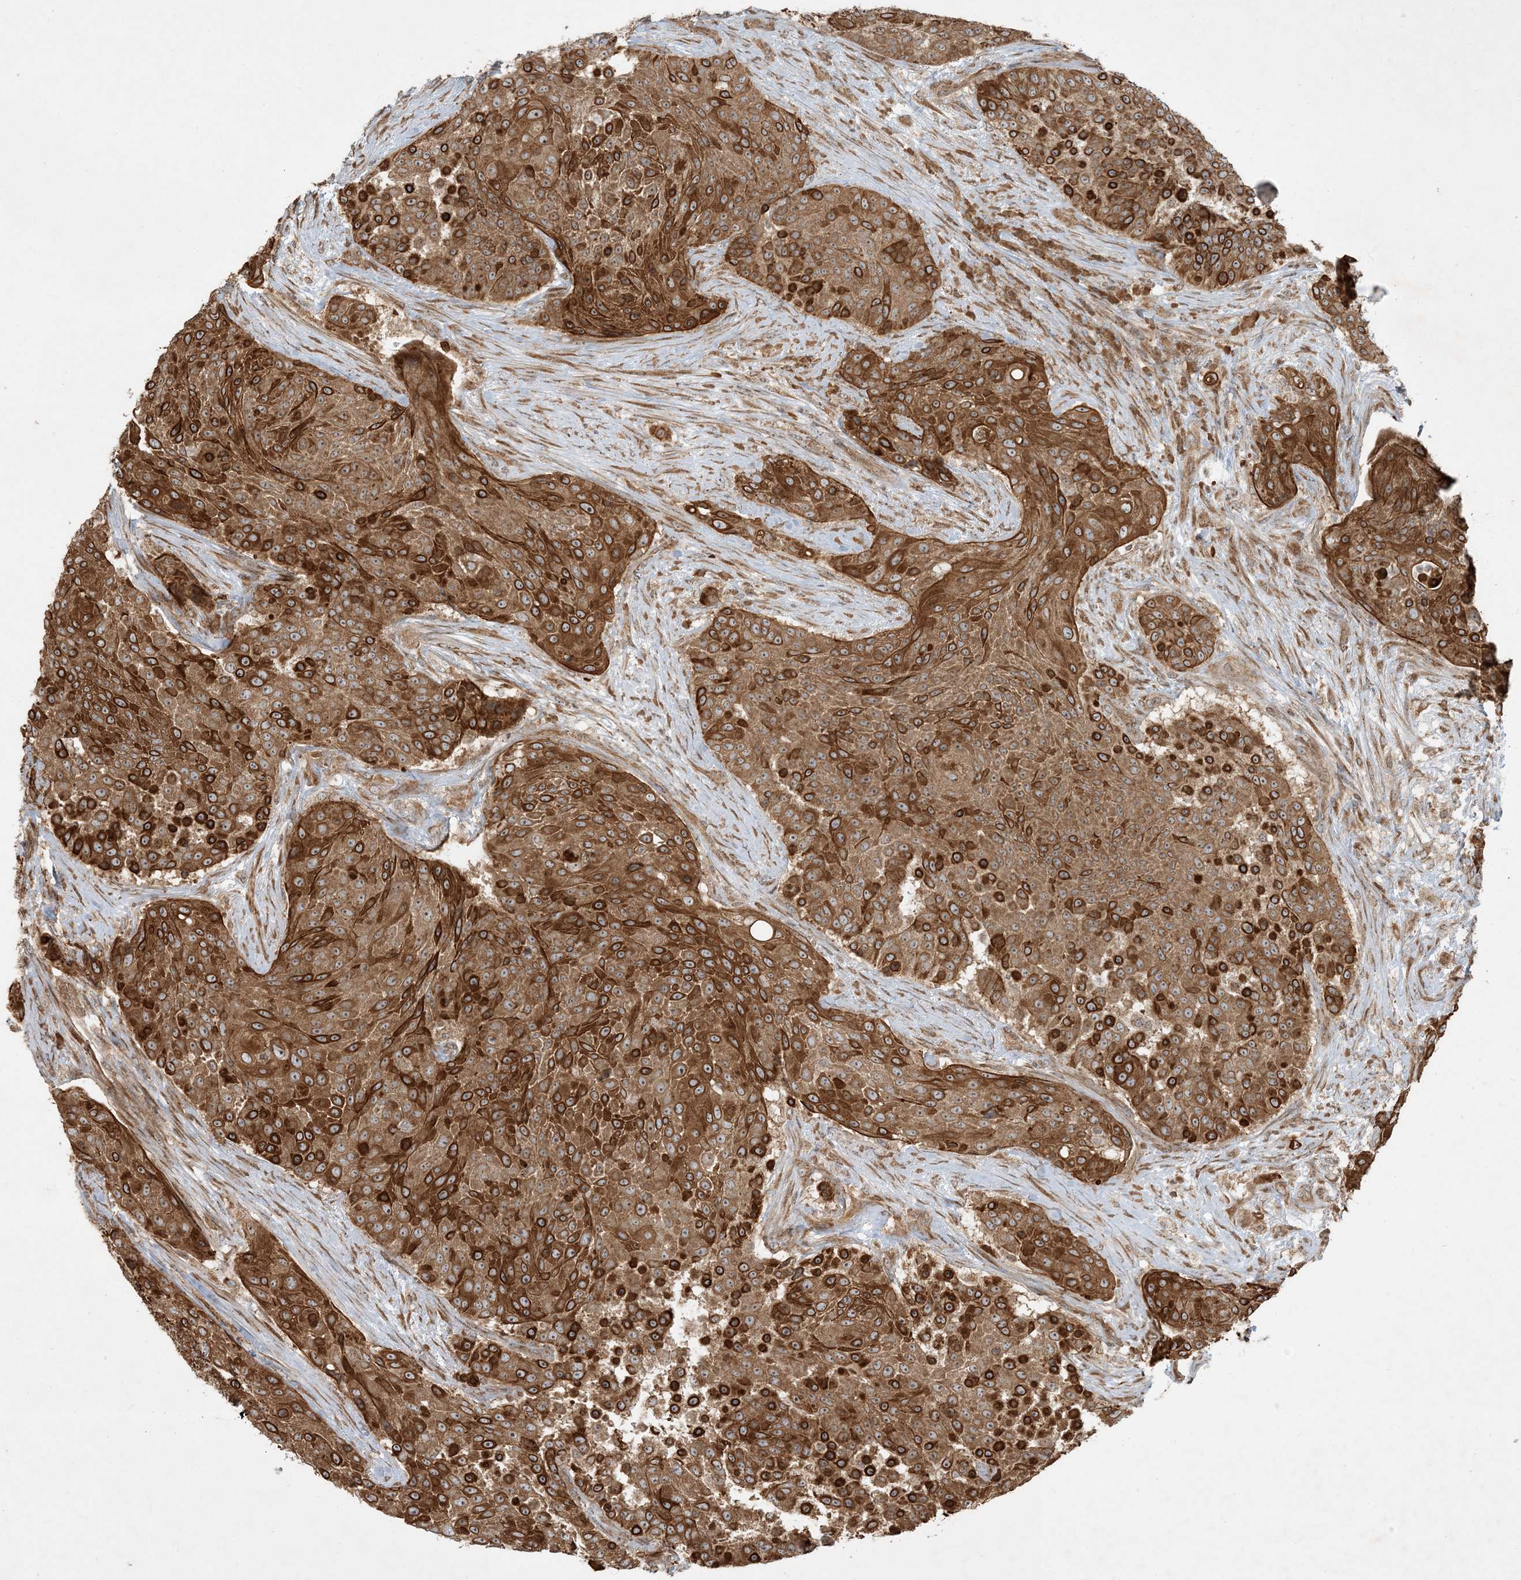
{"staining": {"intensity": "strong", "quantity": ">75%", "location": "cytoplasmic/membranous"}, "tissue": "urothelial cancer", "cell_type": "Tumor cells", "image_type": "cancer", "snomed": [{"axis": "morphology", "description": "Urothelial carcinoma, High grade"}, {"axis": "topography", "description": "Urinary bladder"}], "caption": "An image of human urothelial carcinoma (high-grade) stained for a protein shows strong cytoplasmic/membranous brown staining in tumor cells.", "gene": "COMMD8", "patient": {"sex": "female", "age": 63}}